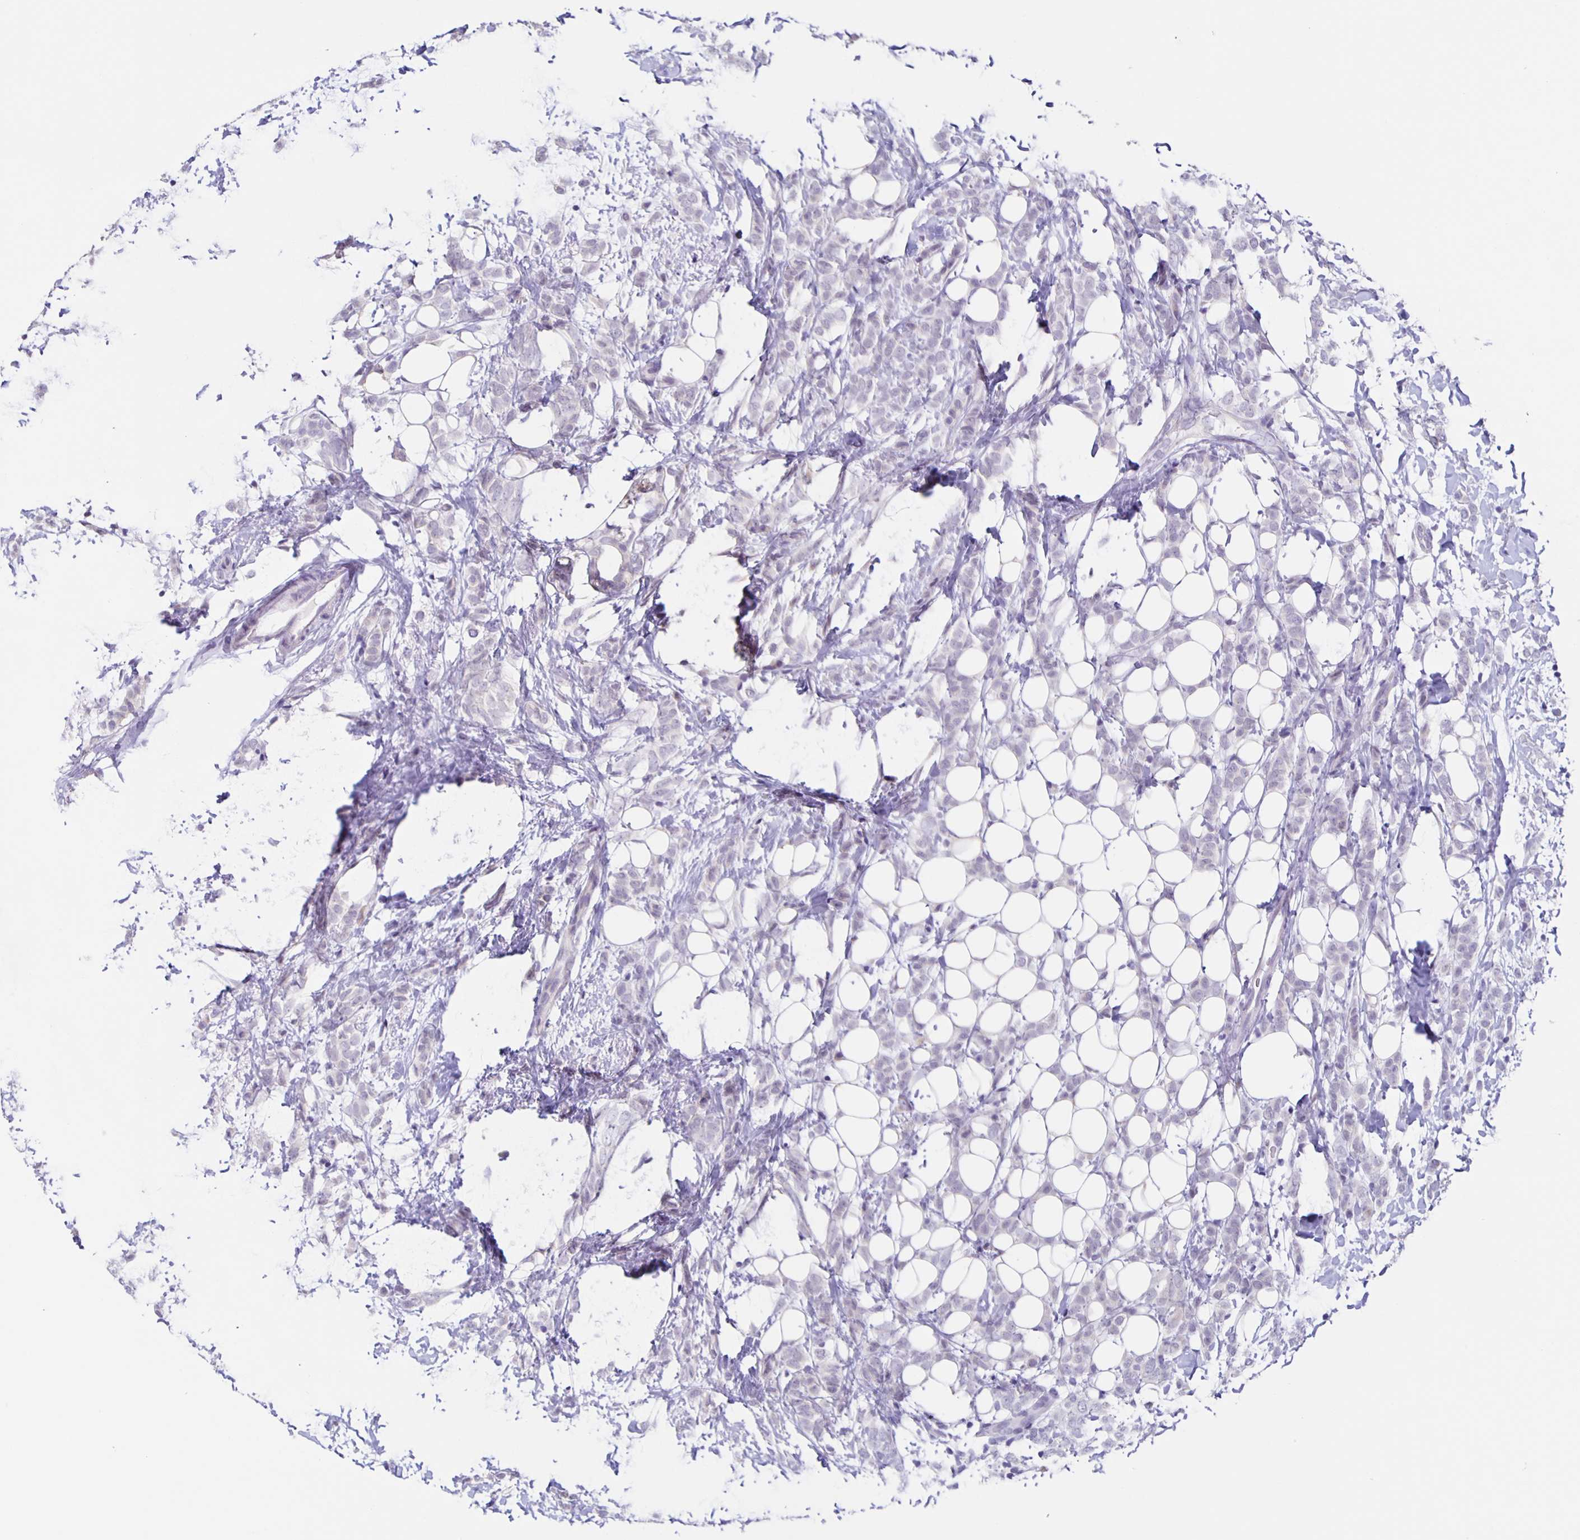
{"staining": {"intensity": "negative", "quantity": "none", "location": "none"}, "tissue": "breast cancer", "cell_type": "Tumor cells", "image_type": "cancer", "snomed": [{"axis": "morphology", "description": "Lobular carcinoma"}, {"axis": "topography", "description": "Breast"}], "caption": "Immunohistochemistry histopathology image of breast cancer (lobular carcinoma) stained for a protein (brown), which shows no expression in tumor cells.", "gene": "SLC12A3", "patient": {"sex": "female", "age": 49}}